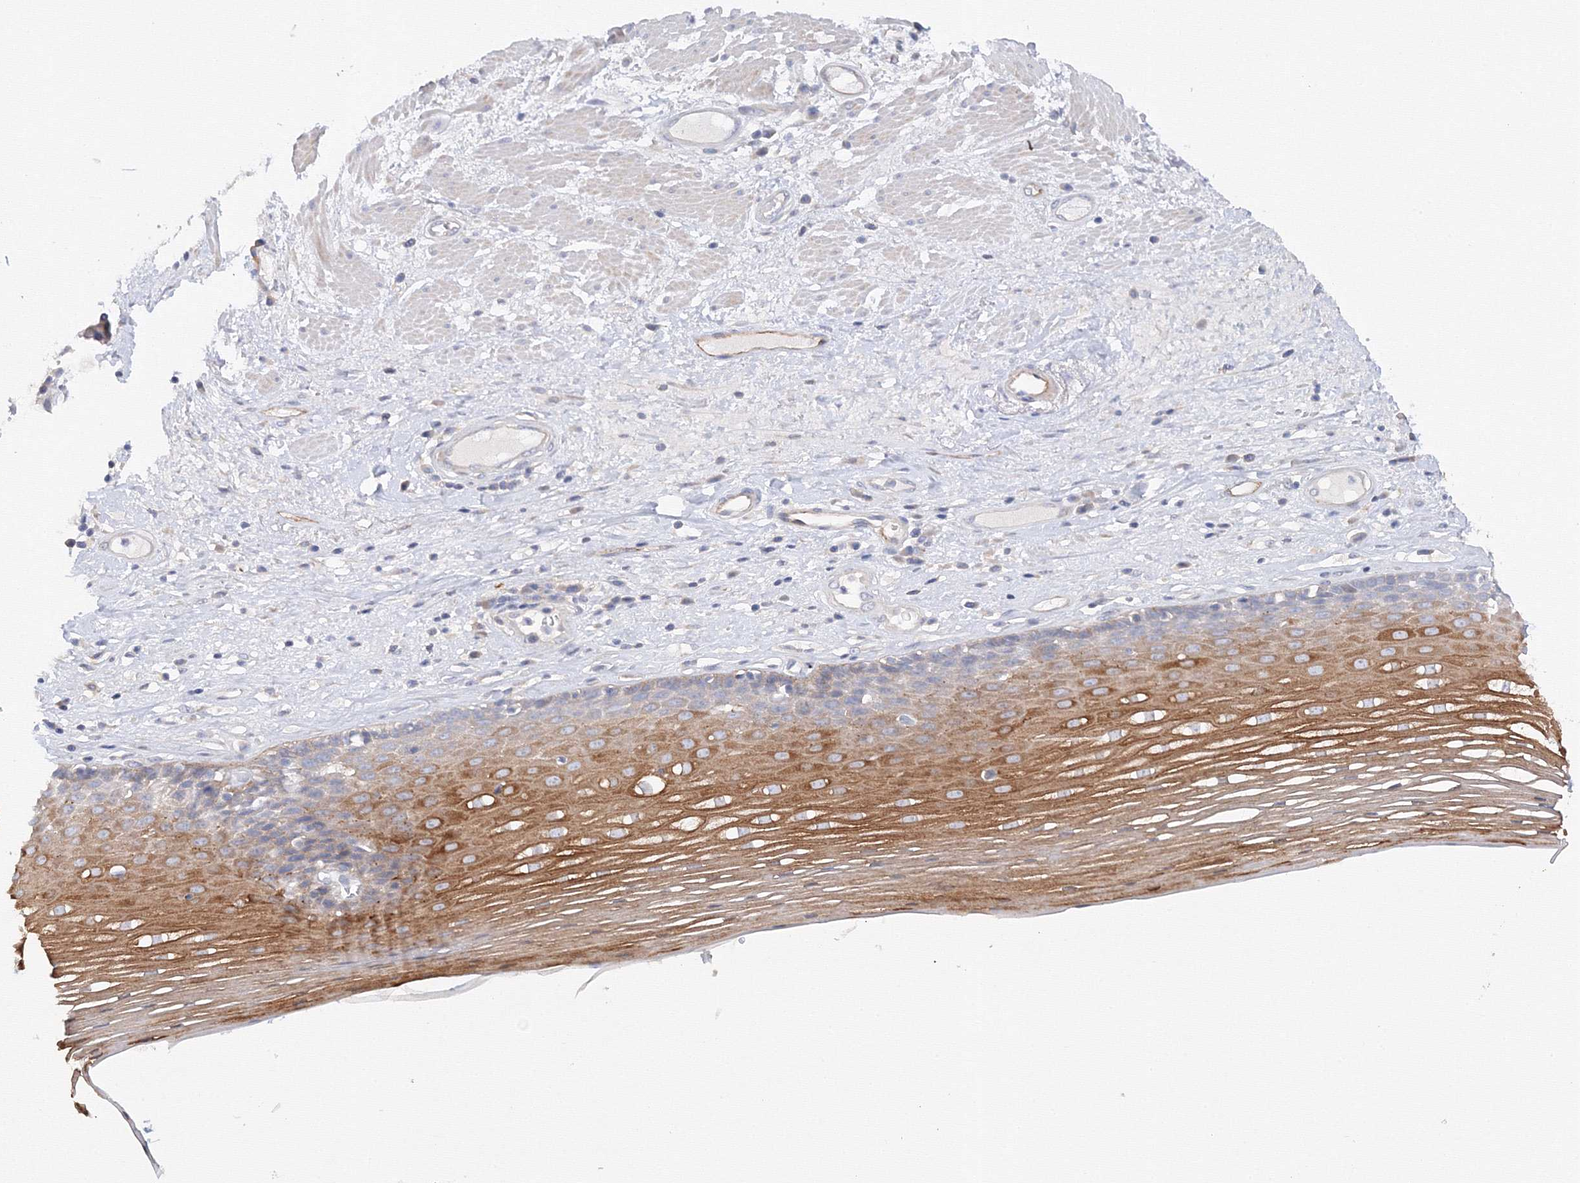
{"staining": {"intensity": "moderate", "quantity": ">75%", "location": "cytoplasmic/membranous"}, "tissue": "esophagus", "cell_type": "Squamous epithelial cells", "image_type": "normal", "snomed": [{"axis": "morphology", "description": "Normal tissue, NOS"}, {"axis": "topography", "description": "Esophagus"}], "caption": "An immunohistochemistry (IHC) histopathology image of benign tissue is shown. Protein staining in brown labels moderate cytoplasmic/membranous positivity in esophagus within squamous epithelial cells. The staining is performed using DAB brown chromogen to label protein expression. The nuclei are counter-stained blue using hematoxylin.", "gene": "DIS3L2", "patient": {"sex": "male", "age": 62}}